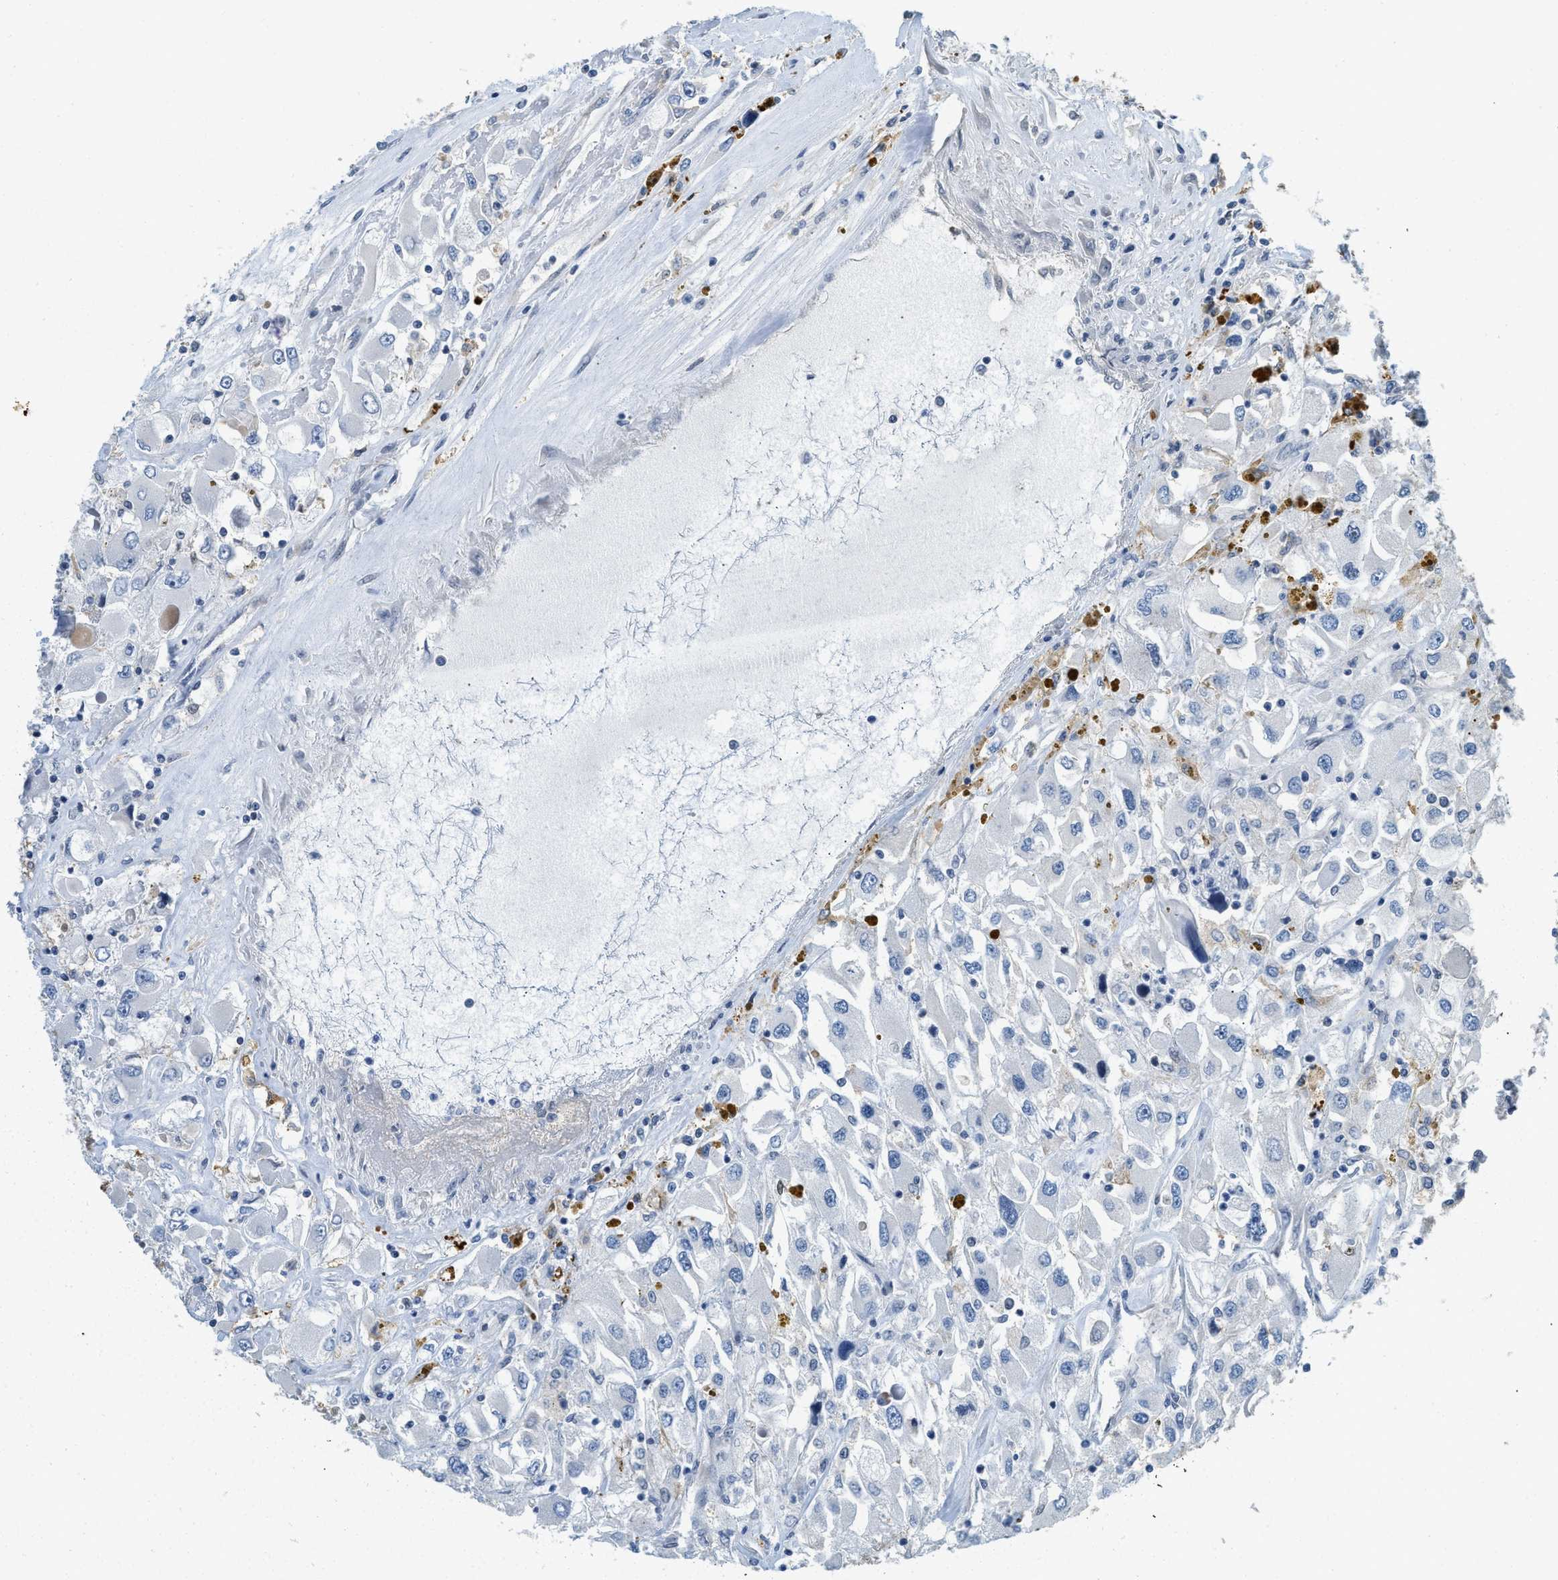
{"staining": {"intensity": "negative", "quantity": "none", "location": "none"}, "tissue": "renal cancer", "cell_type": "Tumor cells", "image_type": "cancer", "snomed": [{"axis": "morphology", "description": "Adenocarcinoma, NOS"}, {"axis": "topography", "description": "Kidney"}], "caption": "There is no significant staining in tumor cells of adenocarcinoma (renal).", "gene": "TES", "patient": {"sex": "female", "age": 52}}